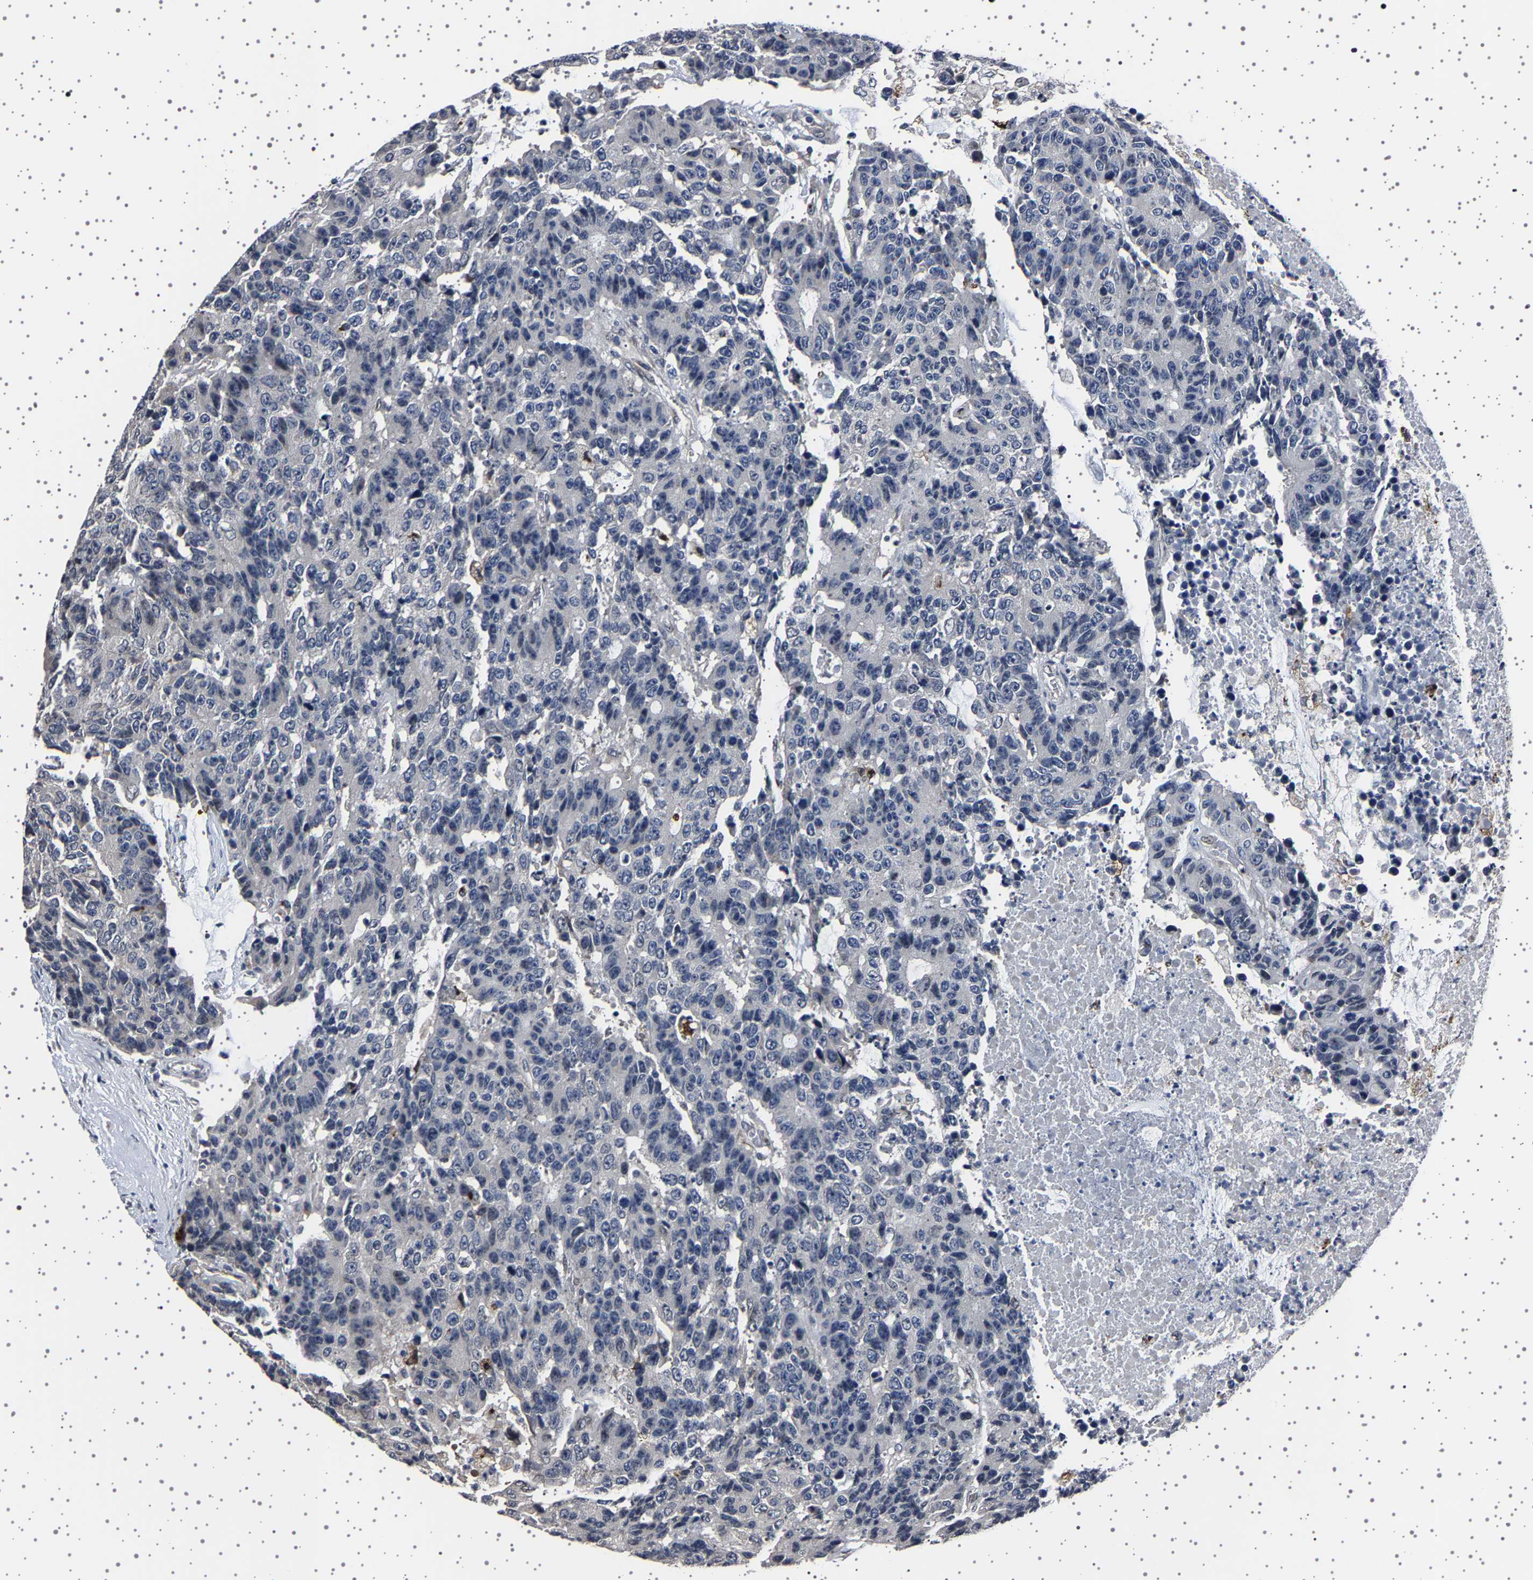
{"staining": {"intensity": "negative", "quantity": "none", "location": "none"}, "tissue": "colorectal cancer", "cell_type": "Tumor cells", "image_type": "cancer", "snomed": [{"axis": "morphology", "description": "Adenocarcinoma, NOS"}, {"axis": "topography", "description": "Colon"}], "caption": "An IHC histopathology image of colorectal cancer is shown. There is no staining in tumor cells of colorectal cancer. (DAB immunohistochemistry (IHC) visualized using brightfield microscopy, high magnification).", "gene": "IL10RB", "patient": {"sex": "female", "age": 86}}